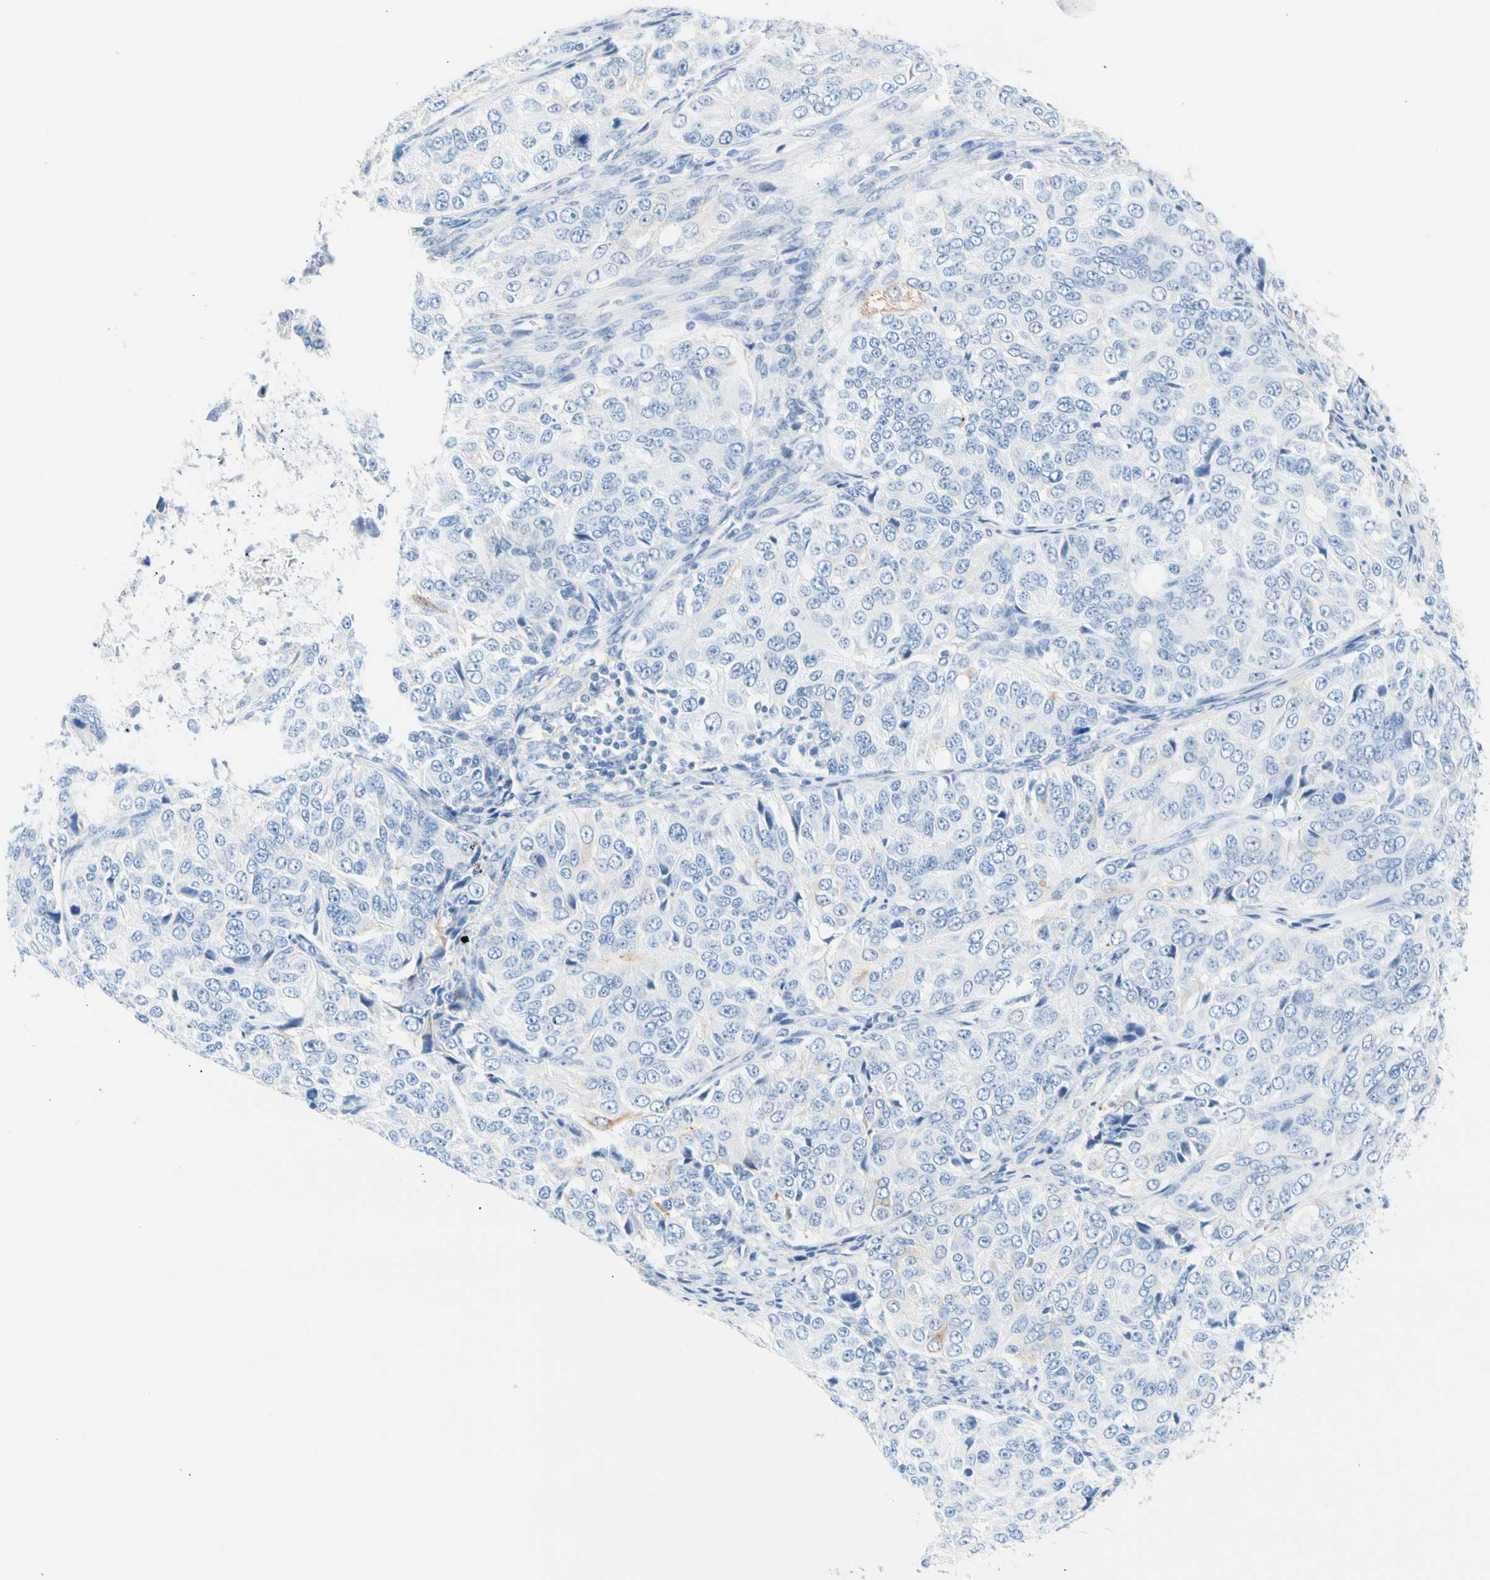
{"staining": {"intensity": "negative", "quantity": "none", "location": "none"}, "tissue": "ovarian cancer", "cell_type": "Tumor cells", "image_type": "cancer", "snomed": [{"axis": "morphology", "description": "Carcinoma, endometroid"}, {"axis": "topography", "description": "Ovary"}], "caption": "Endometroid carcinoma (ovarian) stained for a protein using IHC shows no positivity tumor cells.", "gene": "CEL", "patient": {"sex": "female", "age": 51}}